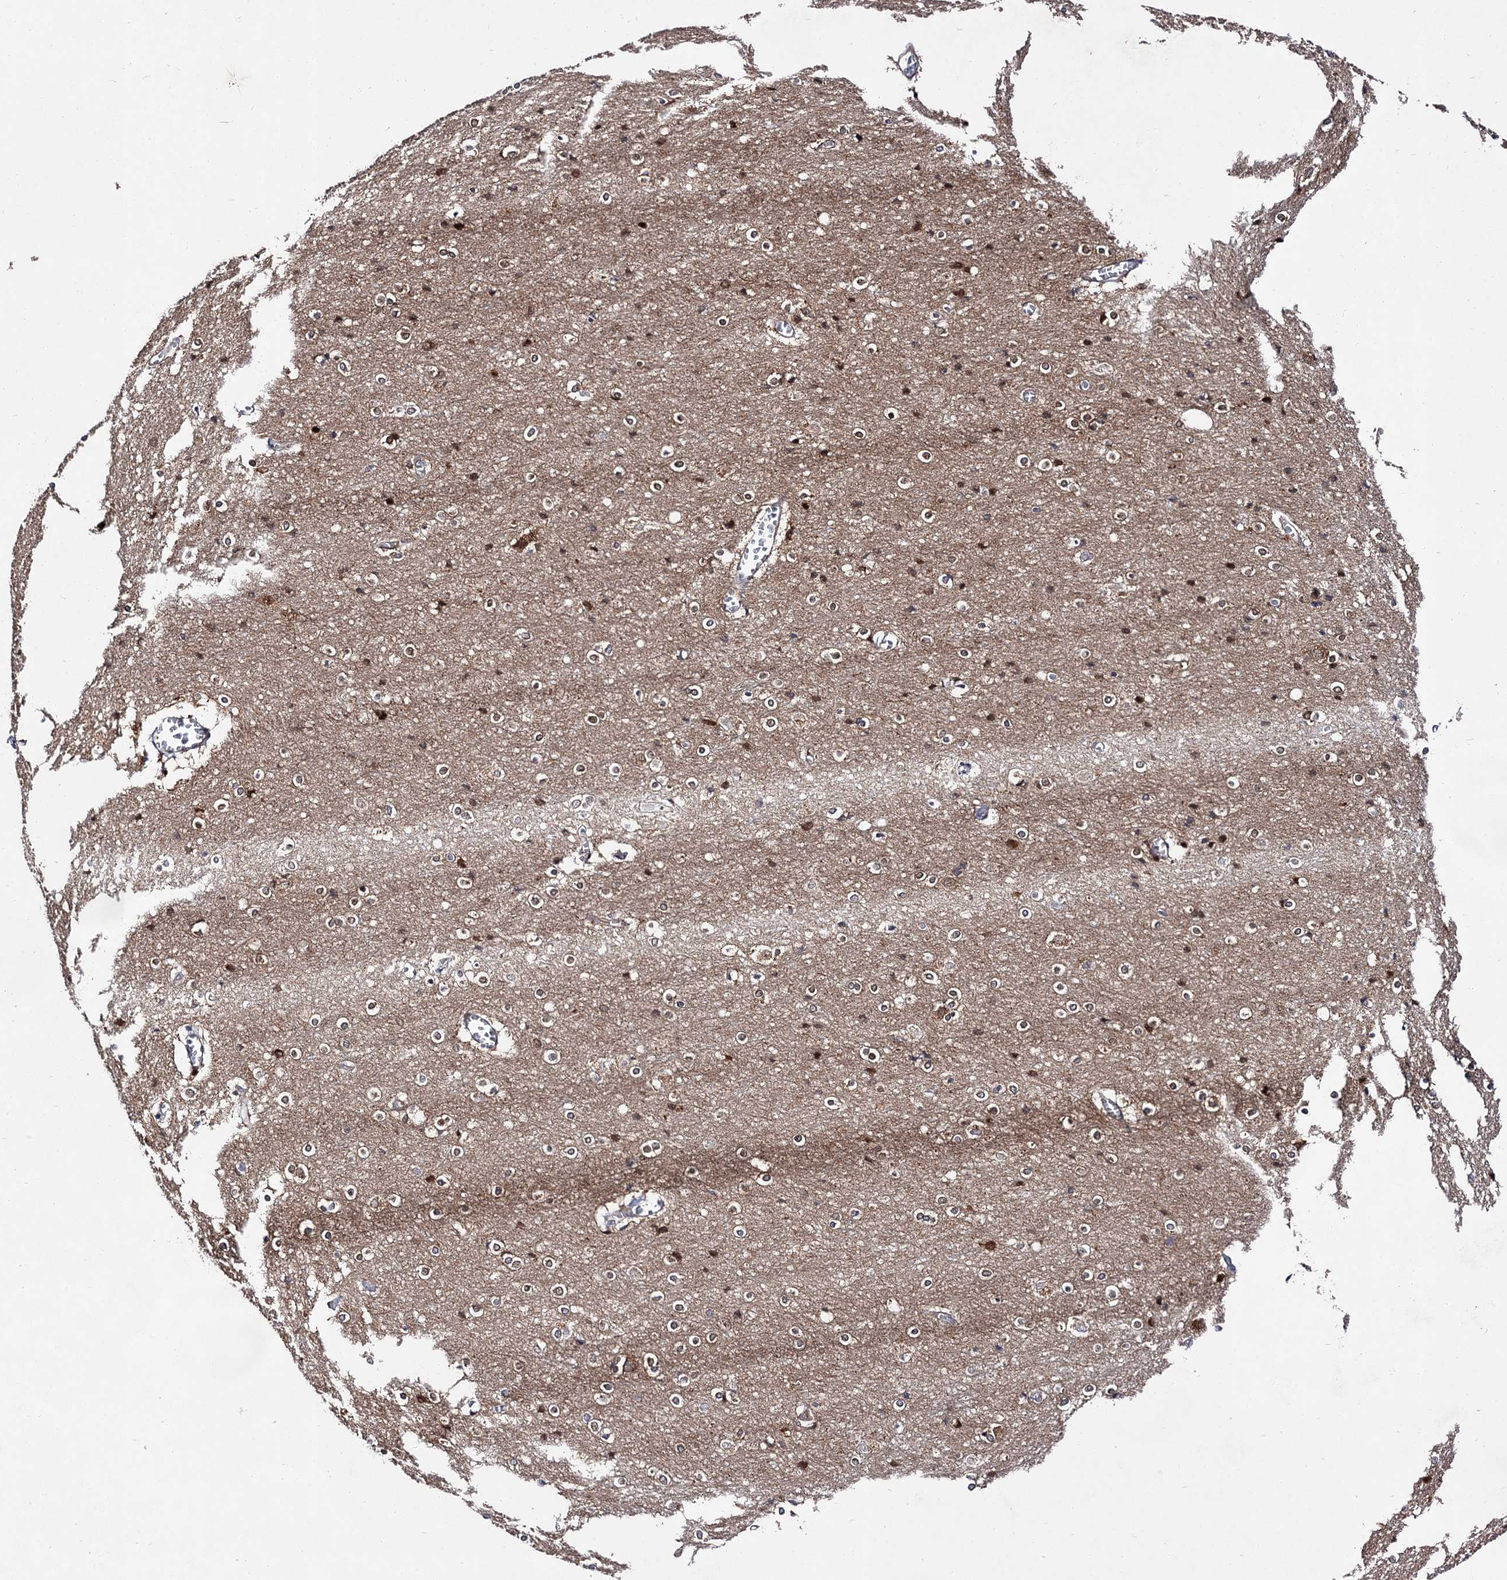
{"staining": {"intensity": "negative", "quantity": "none", "location": "none"}, "tissue": "cerebral cortex", "cell_type": "Endothelial cells", "image_type": "normal", "snomed": [{"axis": "morphology", "description": "Normal tissue, NOS"}, {"axis": "topography", "description": "Cerebral cortex"}], "caption": "Endothelial cells show no significant protein expression in benign cerebral cortex. (DAB immunohistochemistry (IHC) with hematoxylin counter stain).", "gene": "NAA25", "patient": {"sex": "male", "age": 54}}